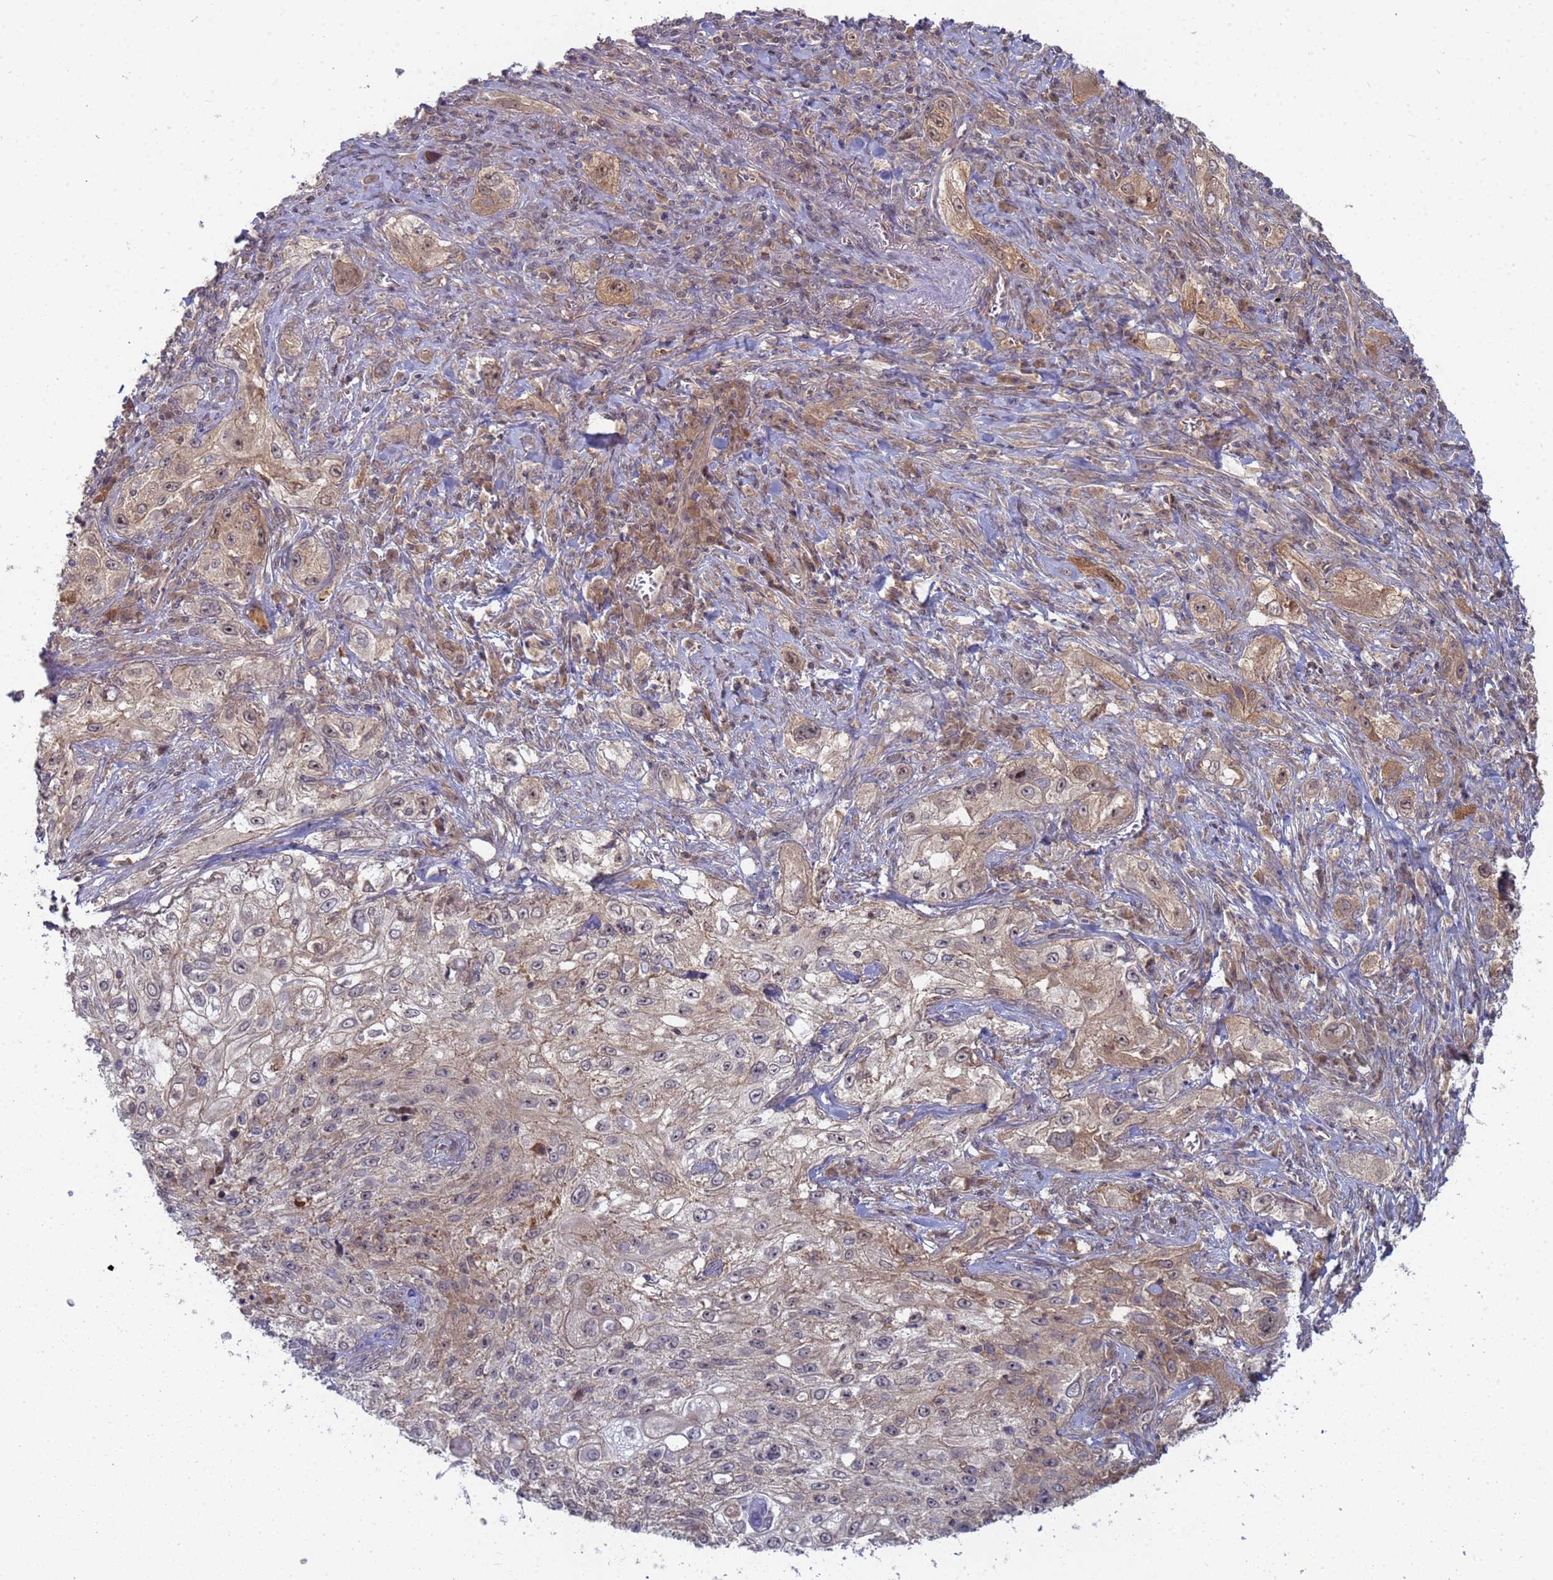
{"staining": {"intensity": "weak", "quantity": "25%-75%", "location": "cytoplasmic/membranous,nuclear"}, "tissue": "lung cancer", "cell_type": "Tumor cells", "image_type": "cancer", "snomed": [{"axis": "morphology", "description": "Squamous cell carcinoma, NOS"}, {"axis": "topography", "description": "Lung"}], "caption": "A high-resolution histopathology image shows IHC staining of lung cancer, which reveals weak cytoplasmic/membranous and nuclear positivity in approximately 25%-75% of tumor cells.", "gene": "SHARPIN", "patient": {"sex": "female", "age": 69}}